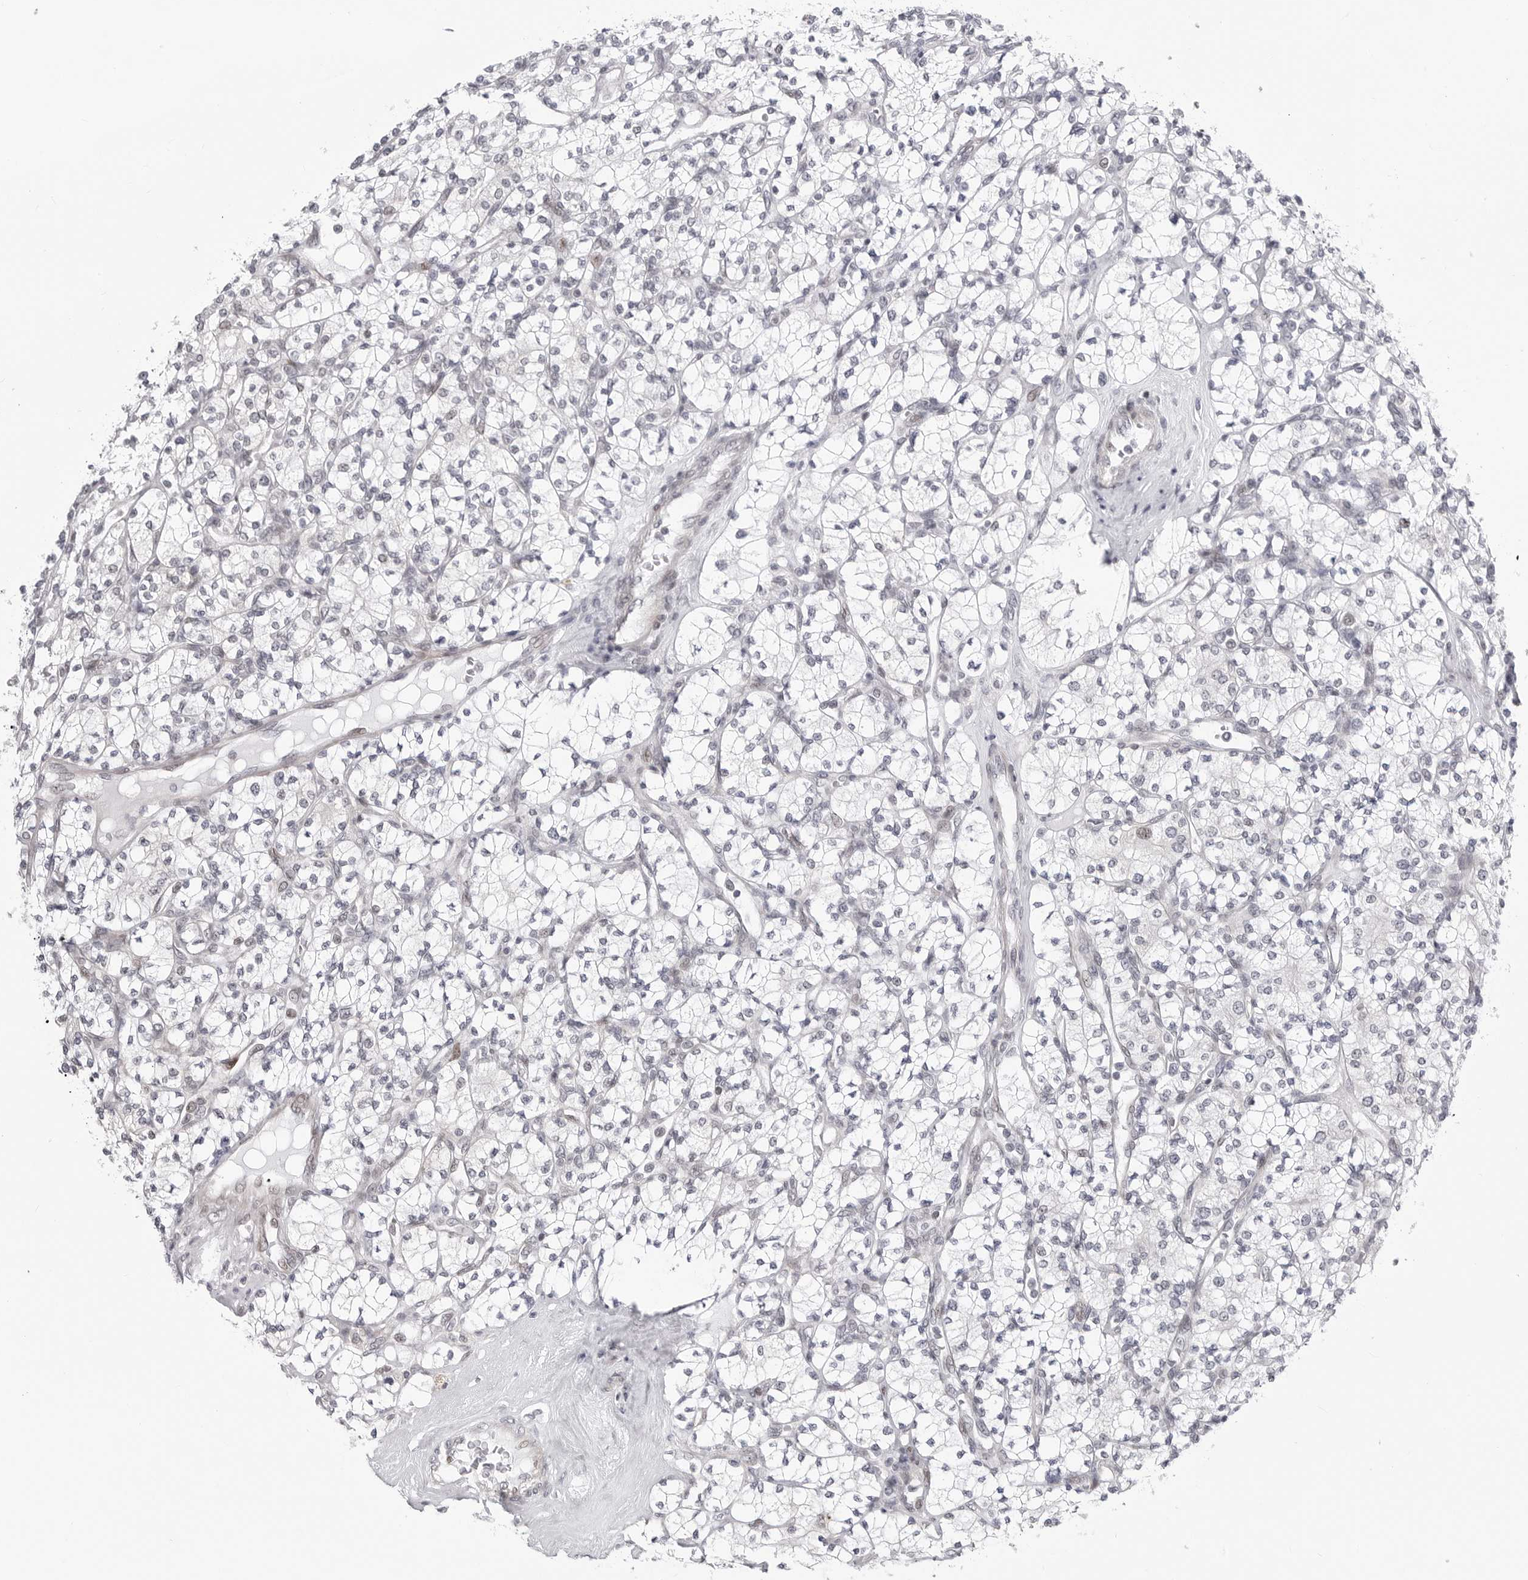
{"staining": {"intensity": "negative", "quantity": "none", "location": "none"}, "tissue": "renal cancer", "cell_type": "Tumor cells", "image_type": "cancer", "snomed": [{"axis": "morphology", "description": "Adenocarcinoma, NOS"}, {"axis": "topography", "description": "Kidney"}], "caption": "DAB (3,3'-diaminobenzidine) immunohistochemical staining of renal adenocarcinoma demonstrates no significant staining in tumor cells. (Stains: DAB (3,3'-diaminobenzidine) IHC with hematoxylin counter stain, Microscopy: brightfield microscopy at high magnification).", "gene": "FAM135B", "patient": {"sex": "male", "age": 77}}